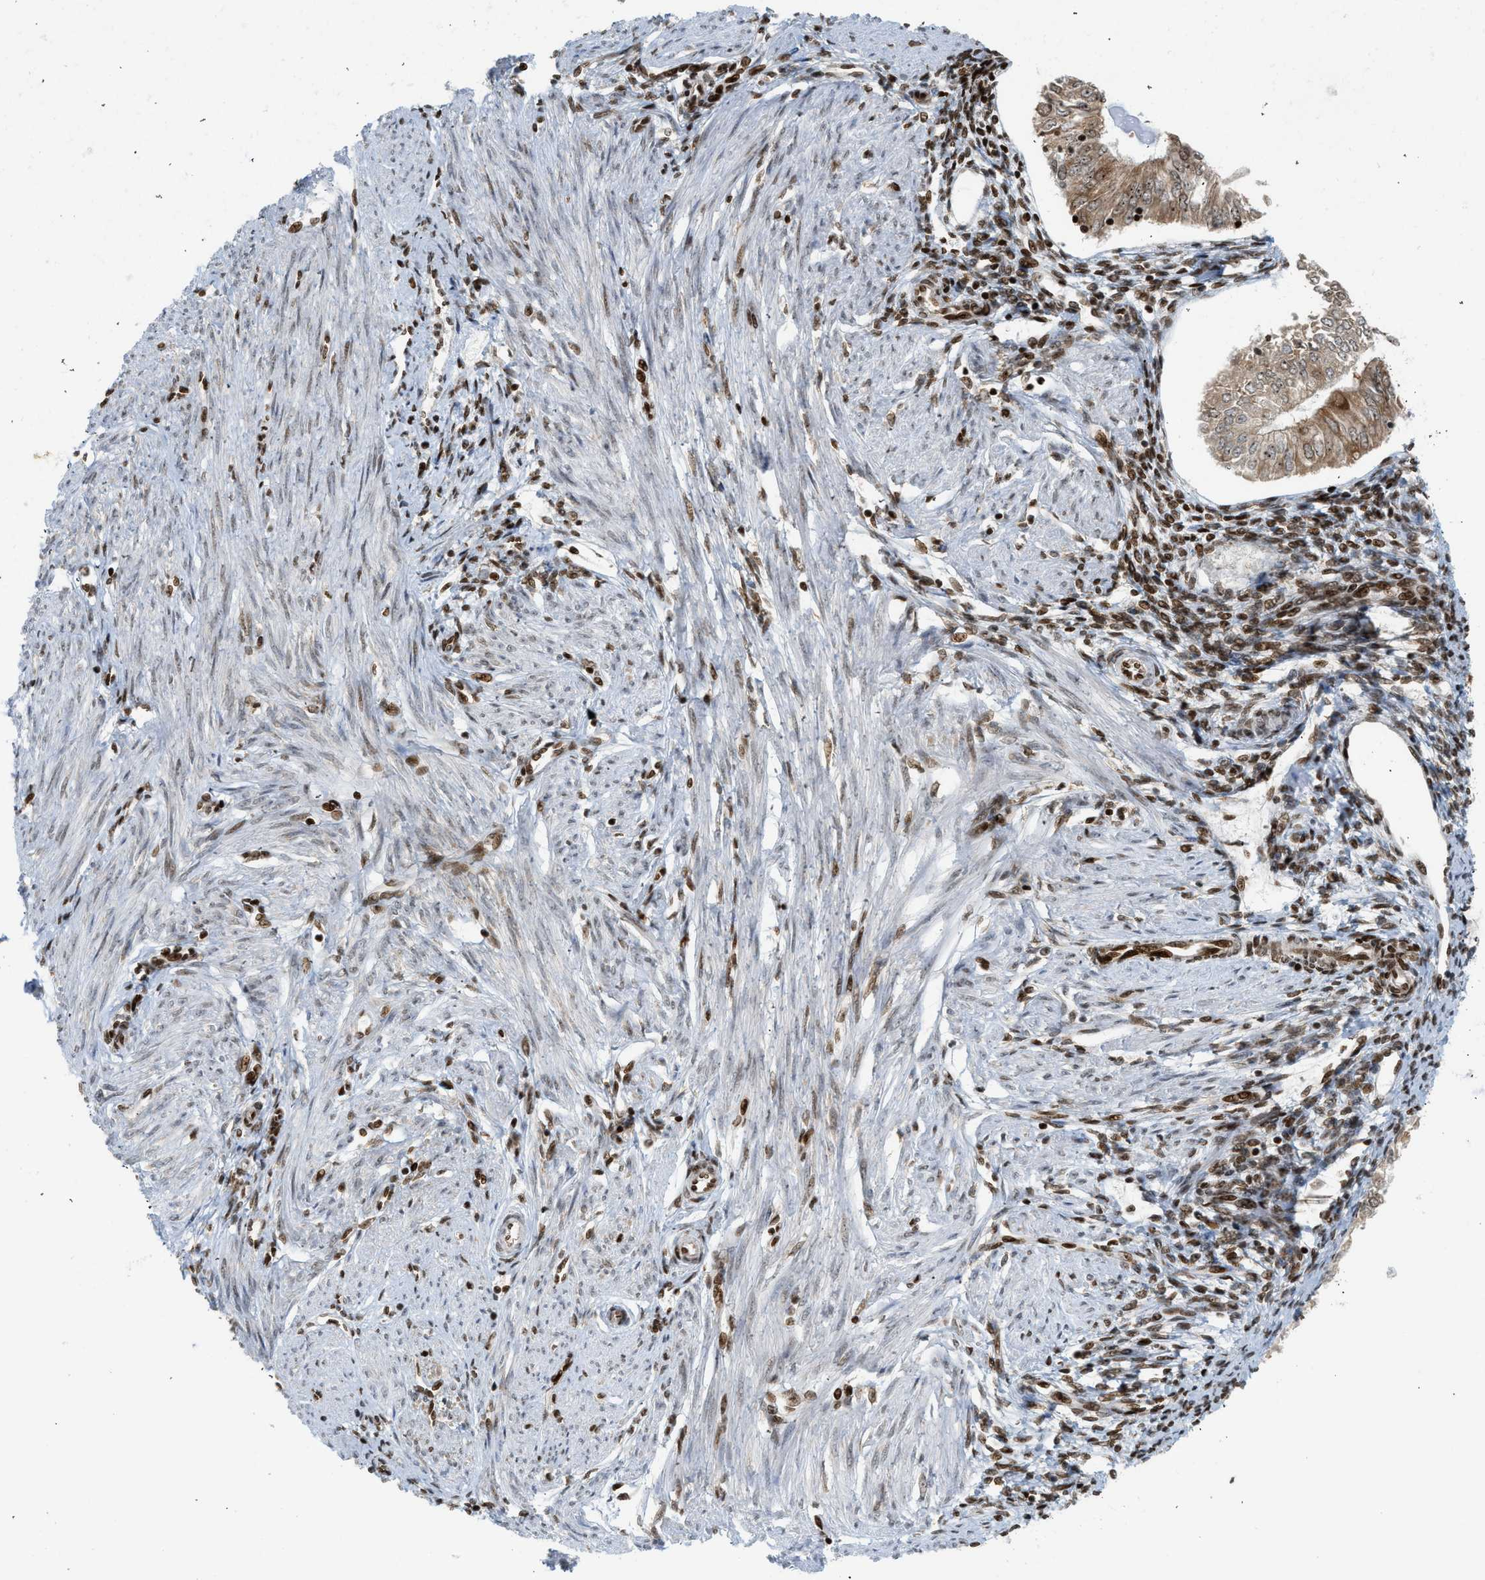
{"staining": {"intensity": "moderate", "quantity": ">75%", "location": "cytoplasmic/membranous,nuclear"}, "tissue": "endometrial cancer", "cell_type": "Tumor cells", "image_type": "cancer", "snomed": [{"axis": "morphology", "description": "Adenocarcinoma, NOS"}, {"axis": "topography", "description": "Endometrium"}], "caption": "Endometrial cancer (adenocarcinoma) stained with a brown dye displays moderate cytoplasmic/membranous and nuclear positive staining in about >75% of tumor cells.", "gene": "ZNF22", "patient": {"sex": "female", "age": 53}}